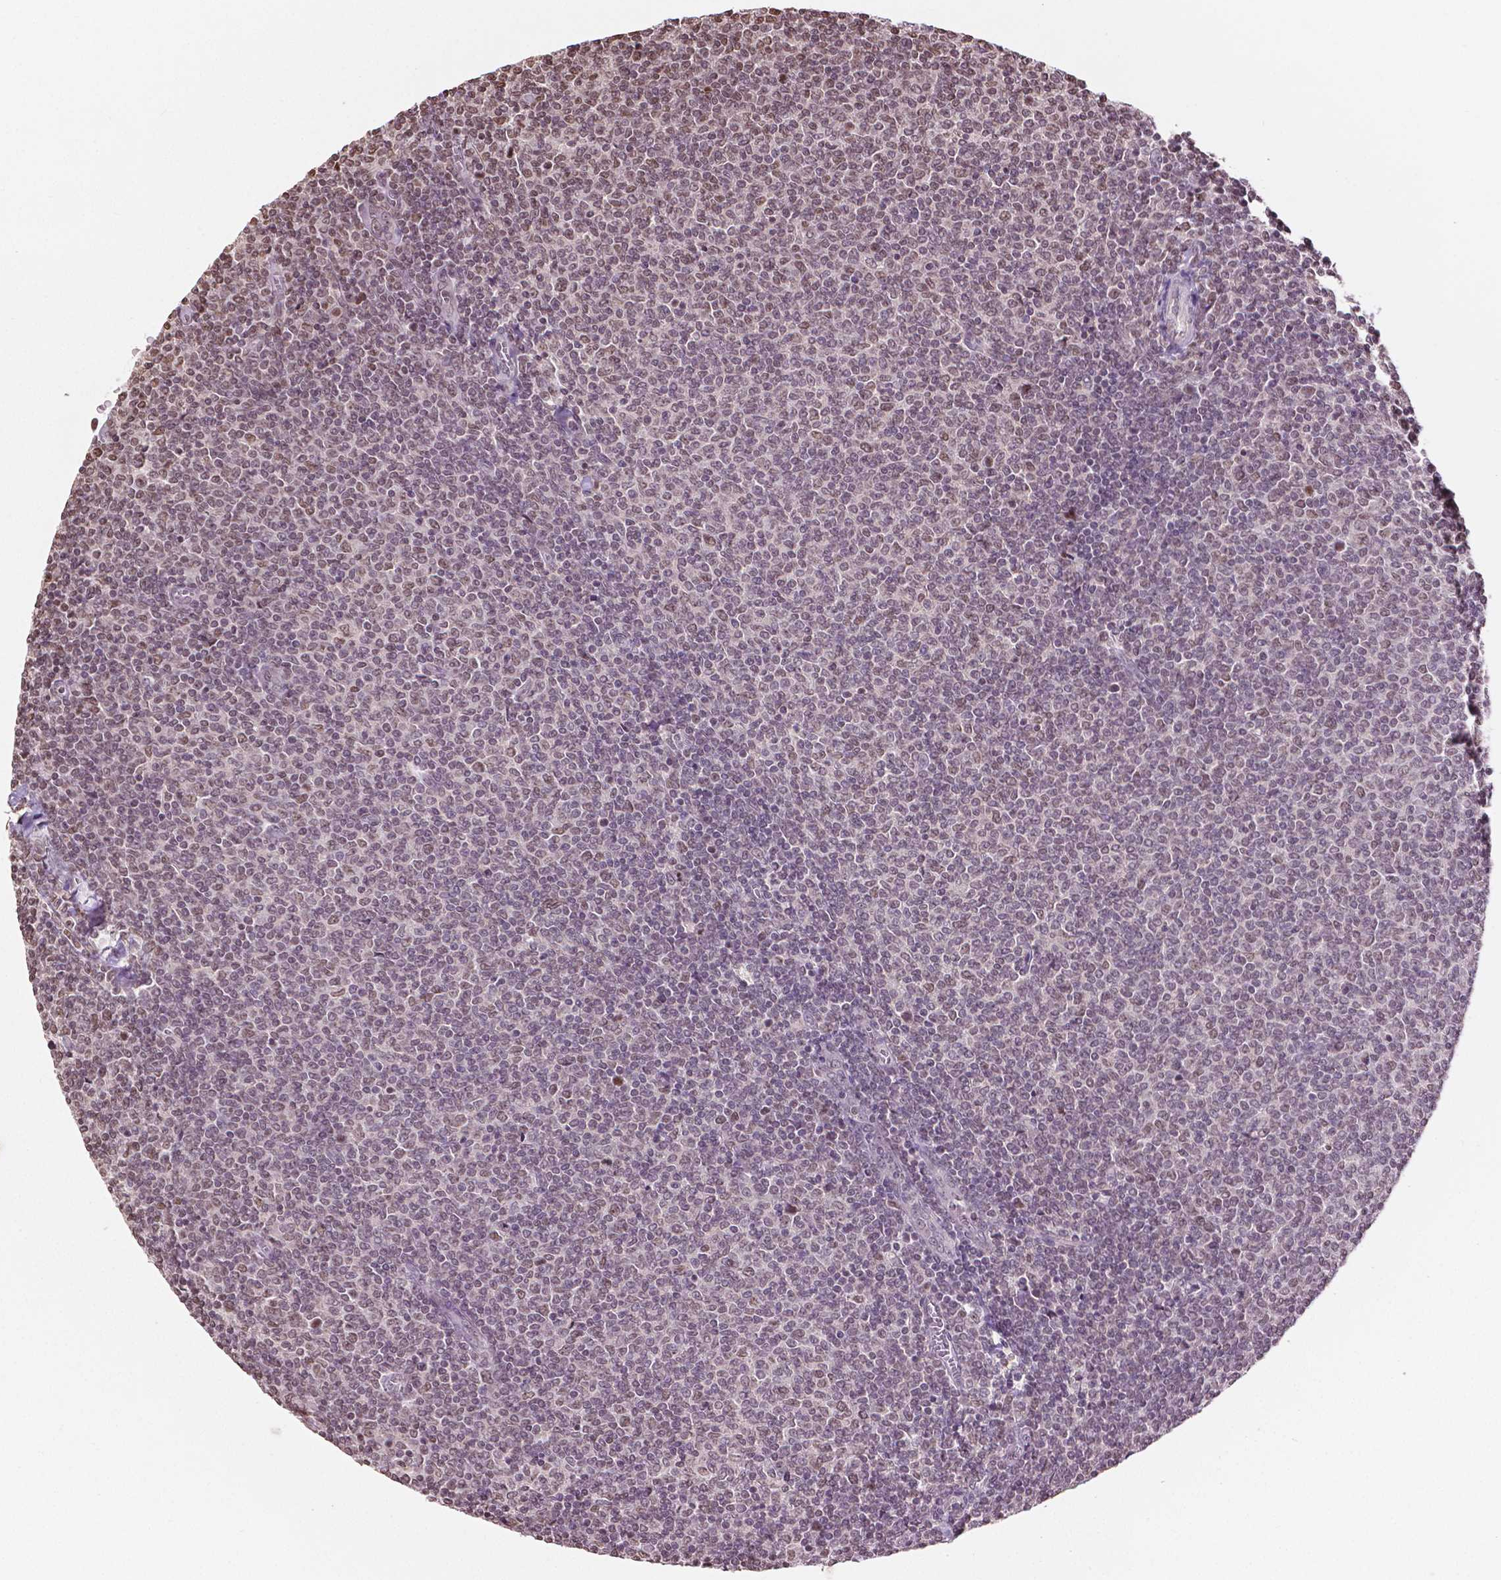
{"staining": {"intensity": "weak", "quantity": ">75%", "location": "nuclear"}, "tissue": "lymphoma", "cell_type": "Tumor cells", "image_type": "cancer", "snomed": [{"axis": "morphology", "description": "Malignant lymphoma, non-Hodgkin's type, Low grade"}, {"axis": "topography", "description": "Lymph node"}], "caption": "Human lymphoma stained with a protein marker exhibits weak staining in tumor cells.", "gene": "DEK", "patient": {"sex": "male", "age": 52}}